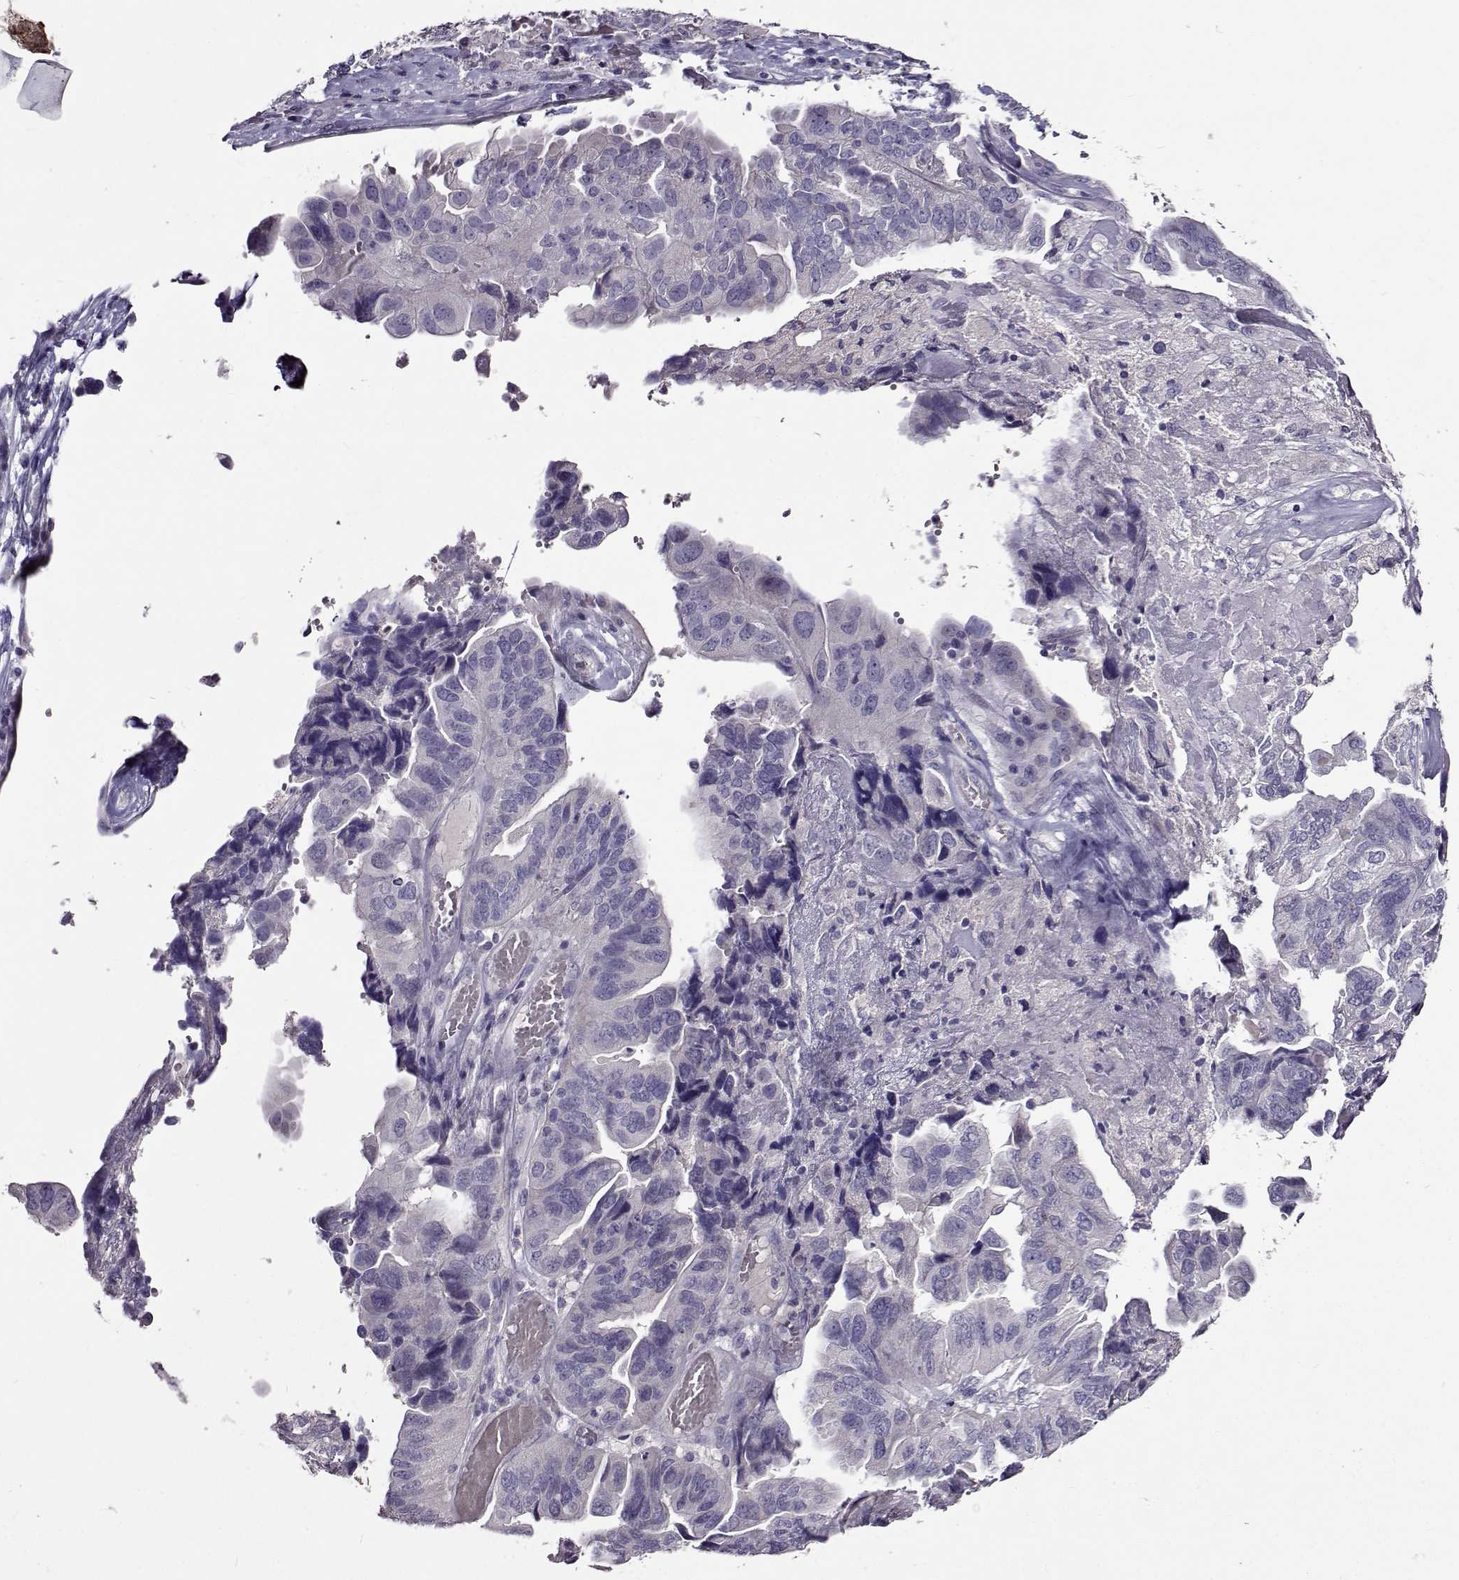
{"staining": {"intensity": "negative", "quantity": "none", "location": "none"}, "tissue": "ovarian cancer", "cell_type": "Tumor cells", "image_type": "cancer", "snomed": [{"axis": "morphology", "description": "Cystadenocarcinoma, serous, NOS"}, {"axis": "topography", "description": "Ovary"}], "caption": "High power microscopy histopathology image of an immunohistochemistry histopathology image of ovarian serous cystadenocarcinoma, revealing no significant expression in tumor cells.", "gene": "PAEP", "patient": {"sex": "female", "age": 79}}